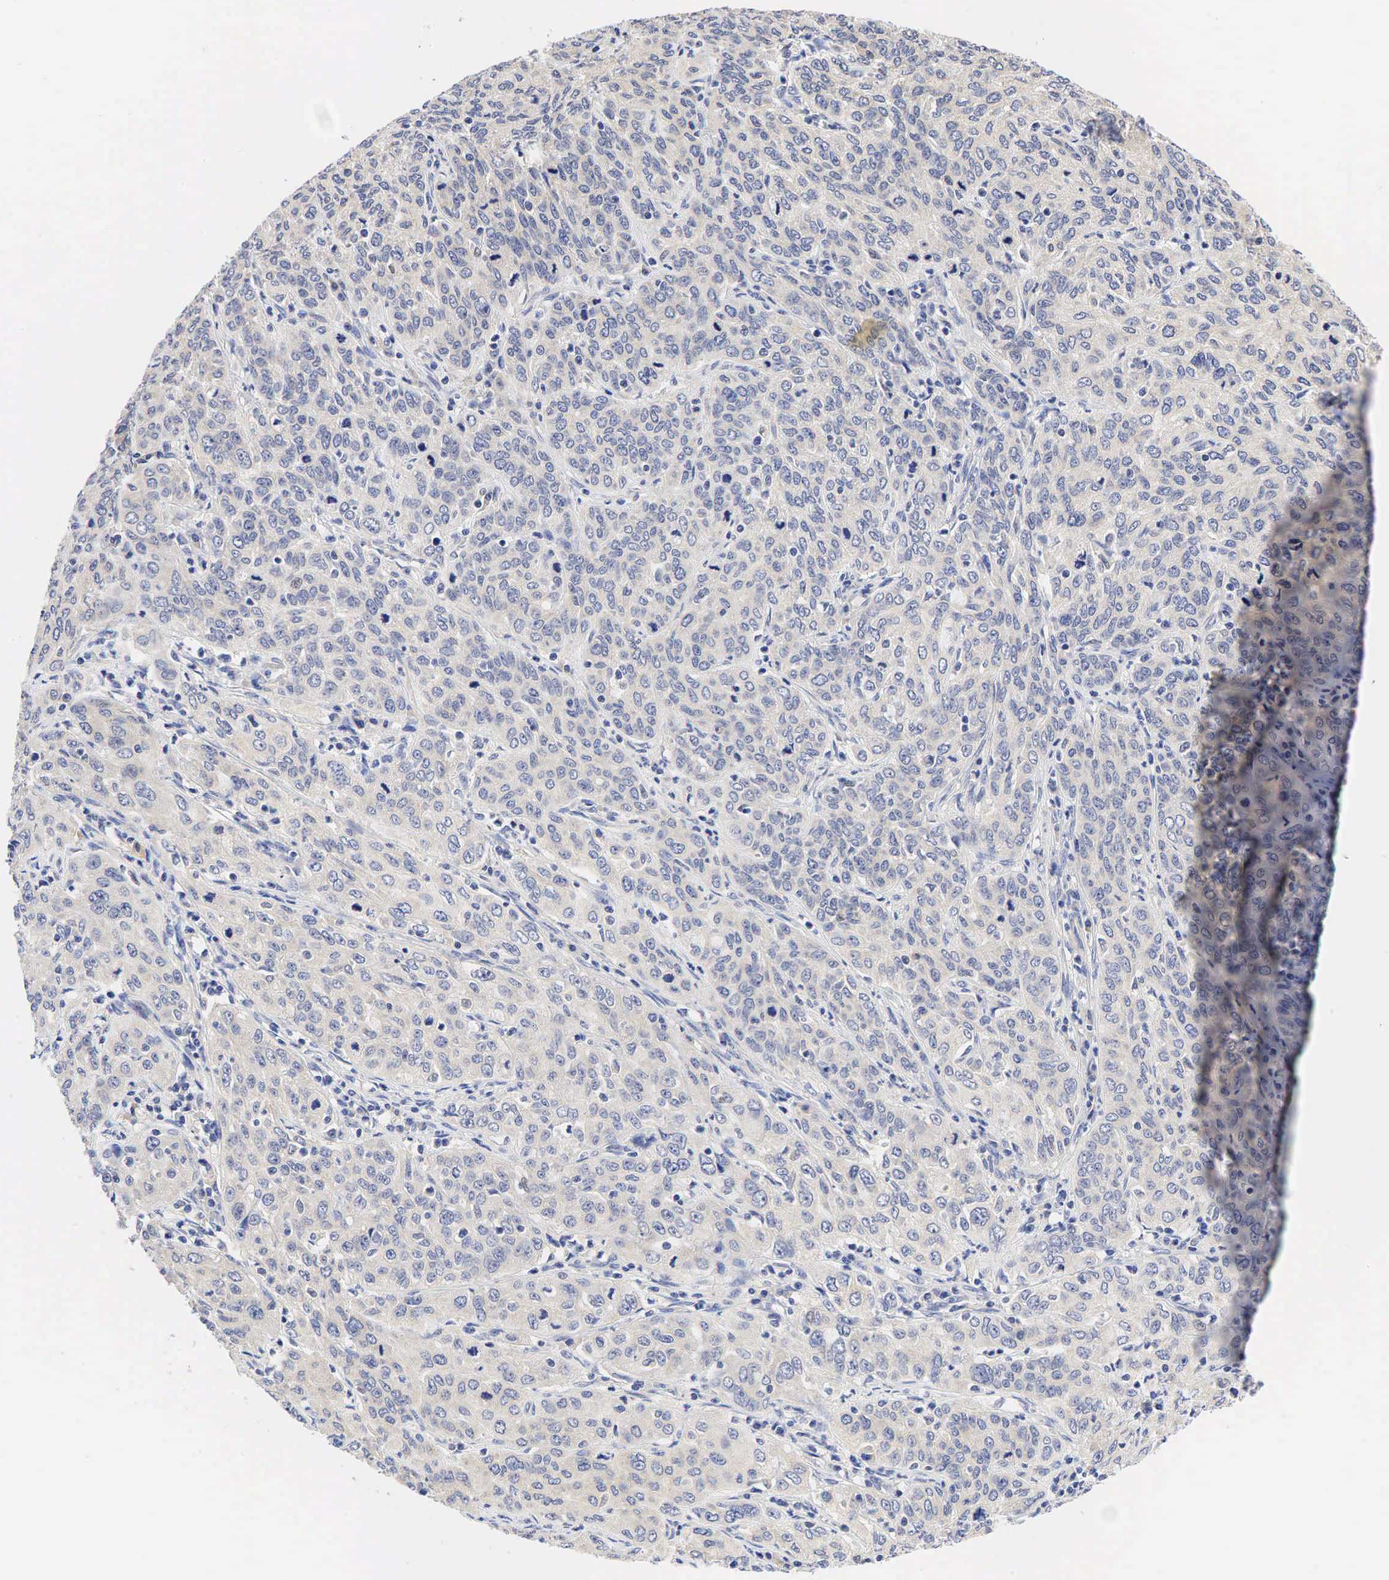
{"staining": {"intensity": "negative", "quantity": "none", "location": "none"}, "tissue": "cervical cancer", "cell_type": "Tumor cells", "image_type": "cancer", "snomed": [{"axis": "morphology", "description": "Squamous cell carcinoma, NOS"}, {"axis": "topography", "description": "Cervix"}], "caption": "Protein analysis of cervical squamous cell carcinoma displays no significant positivity in tumor cells.", "gene": "CCND1", "patient": {"sex": "female", "age": 38}}